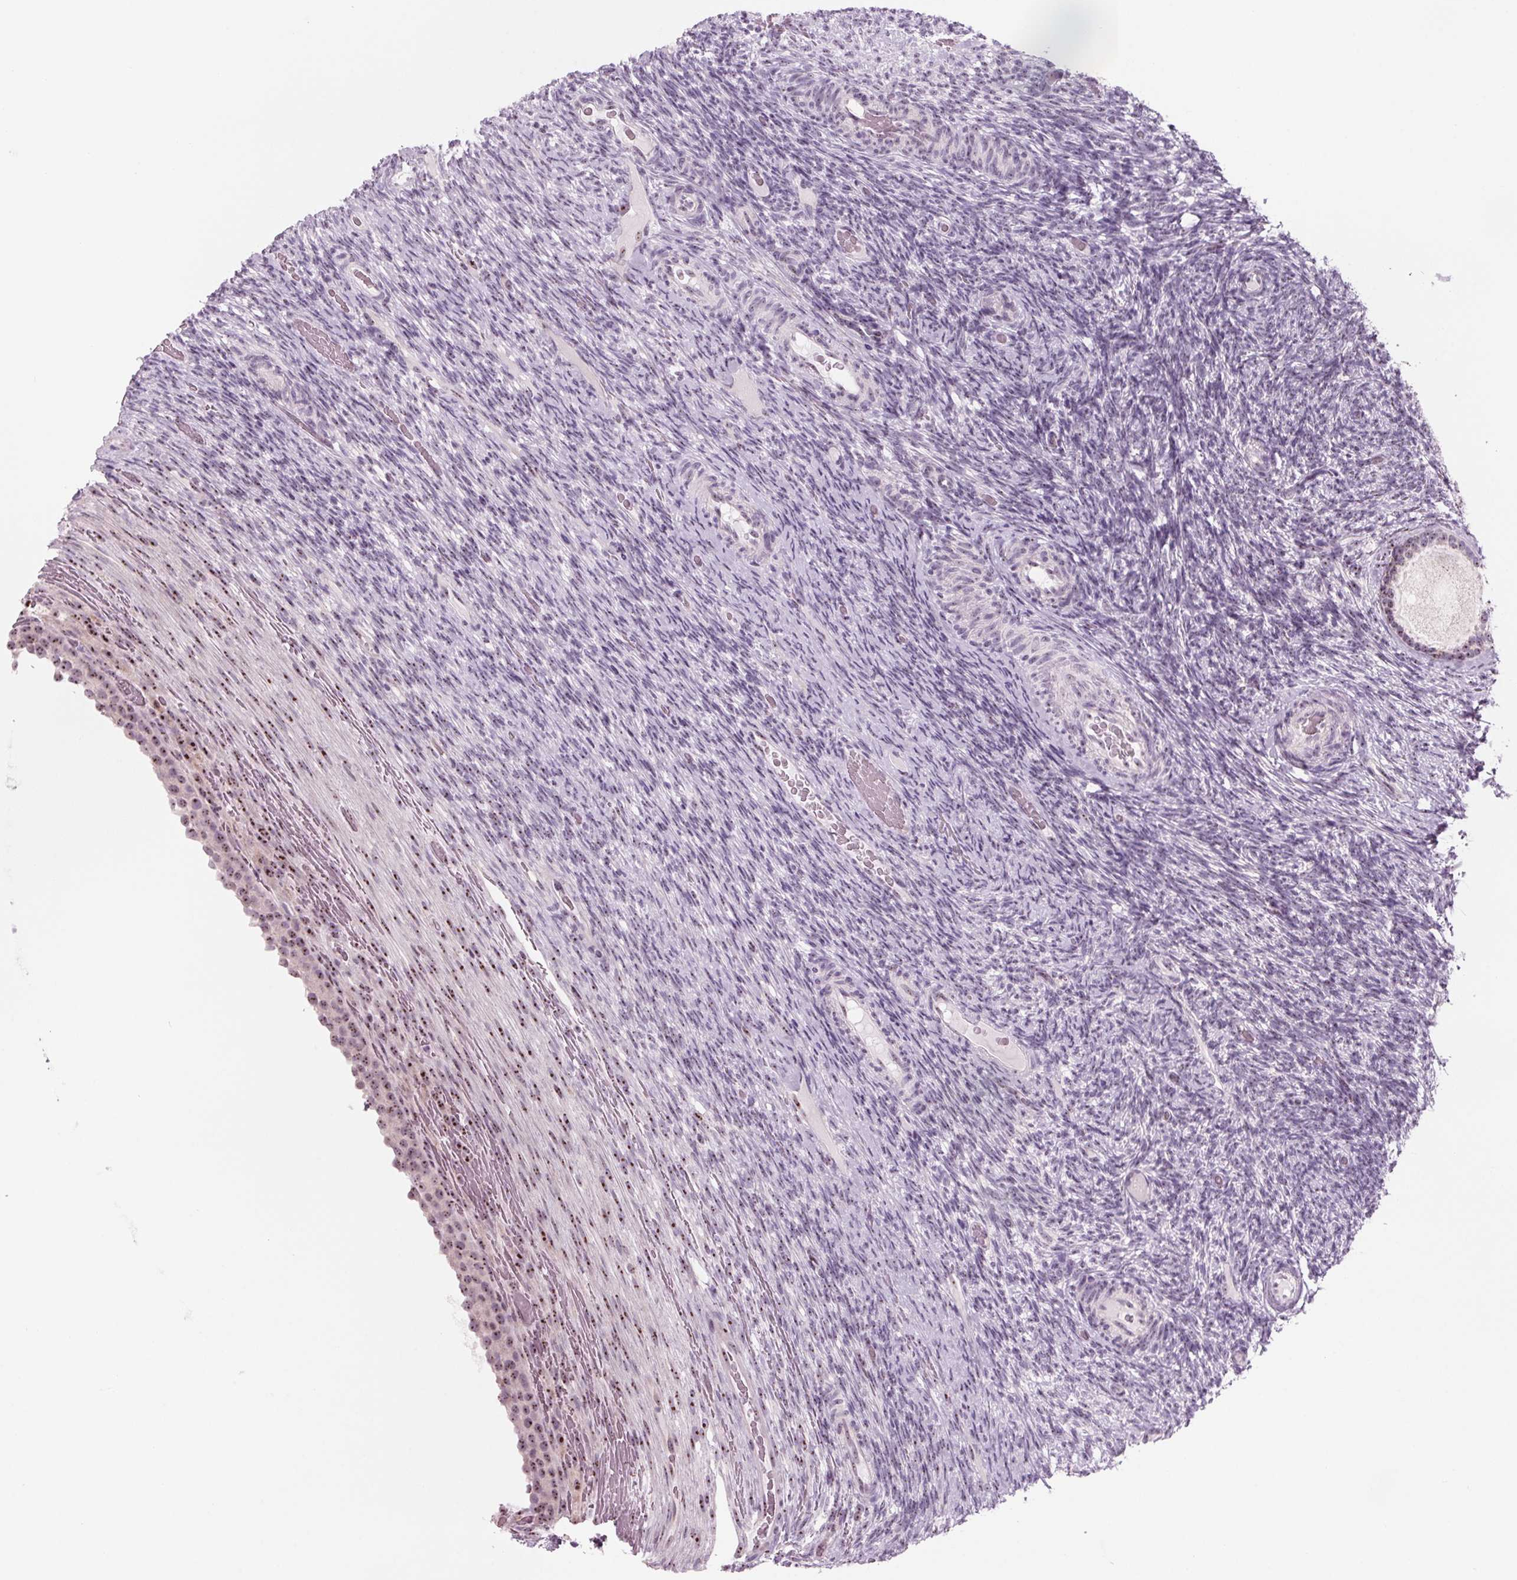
{"staining": {"intensity": "weak", "quantity": "<25%", "location": "nuclear"}, "tissue": "ovary", "cell_type": "Follicle cells", "image_type": "normal", "snomed": [{"axis": "morphology", "description": "Normal tissue, NOS"}, {"axis": "topography", "description": "Ovary"}], "caption": "The IHC micrograph has no significant positivity in follicle cells of ovary.", "gene": "DNTTIP2", "patient": {"sex": "female", "age": 34}}